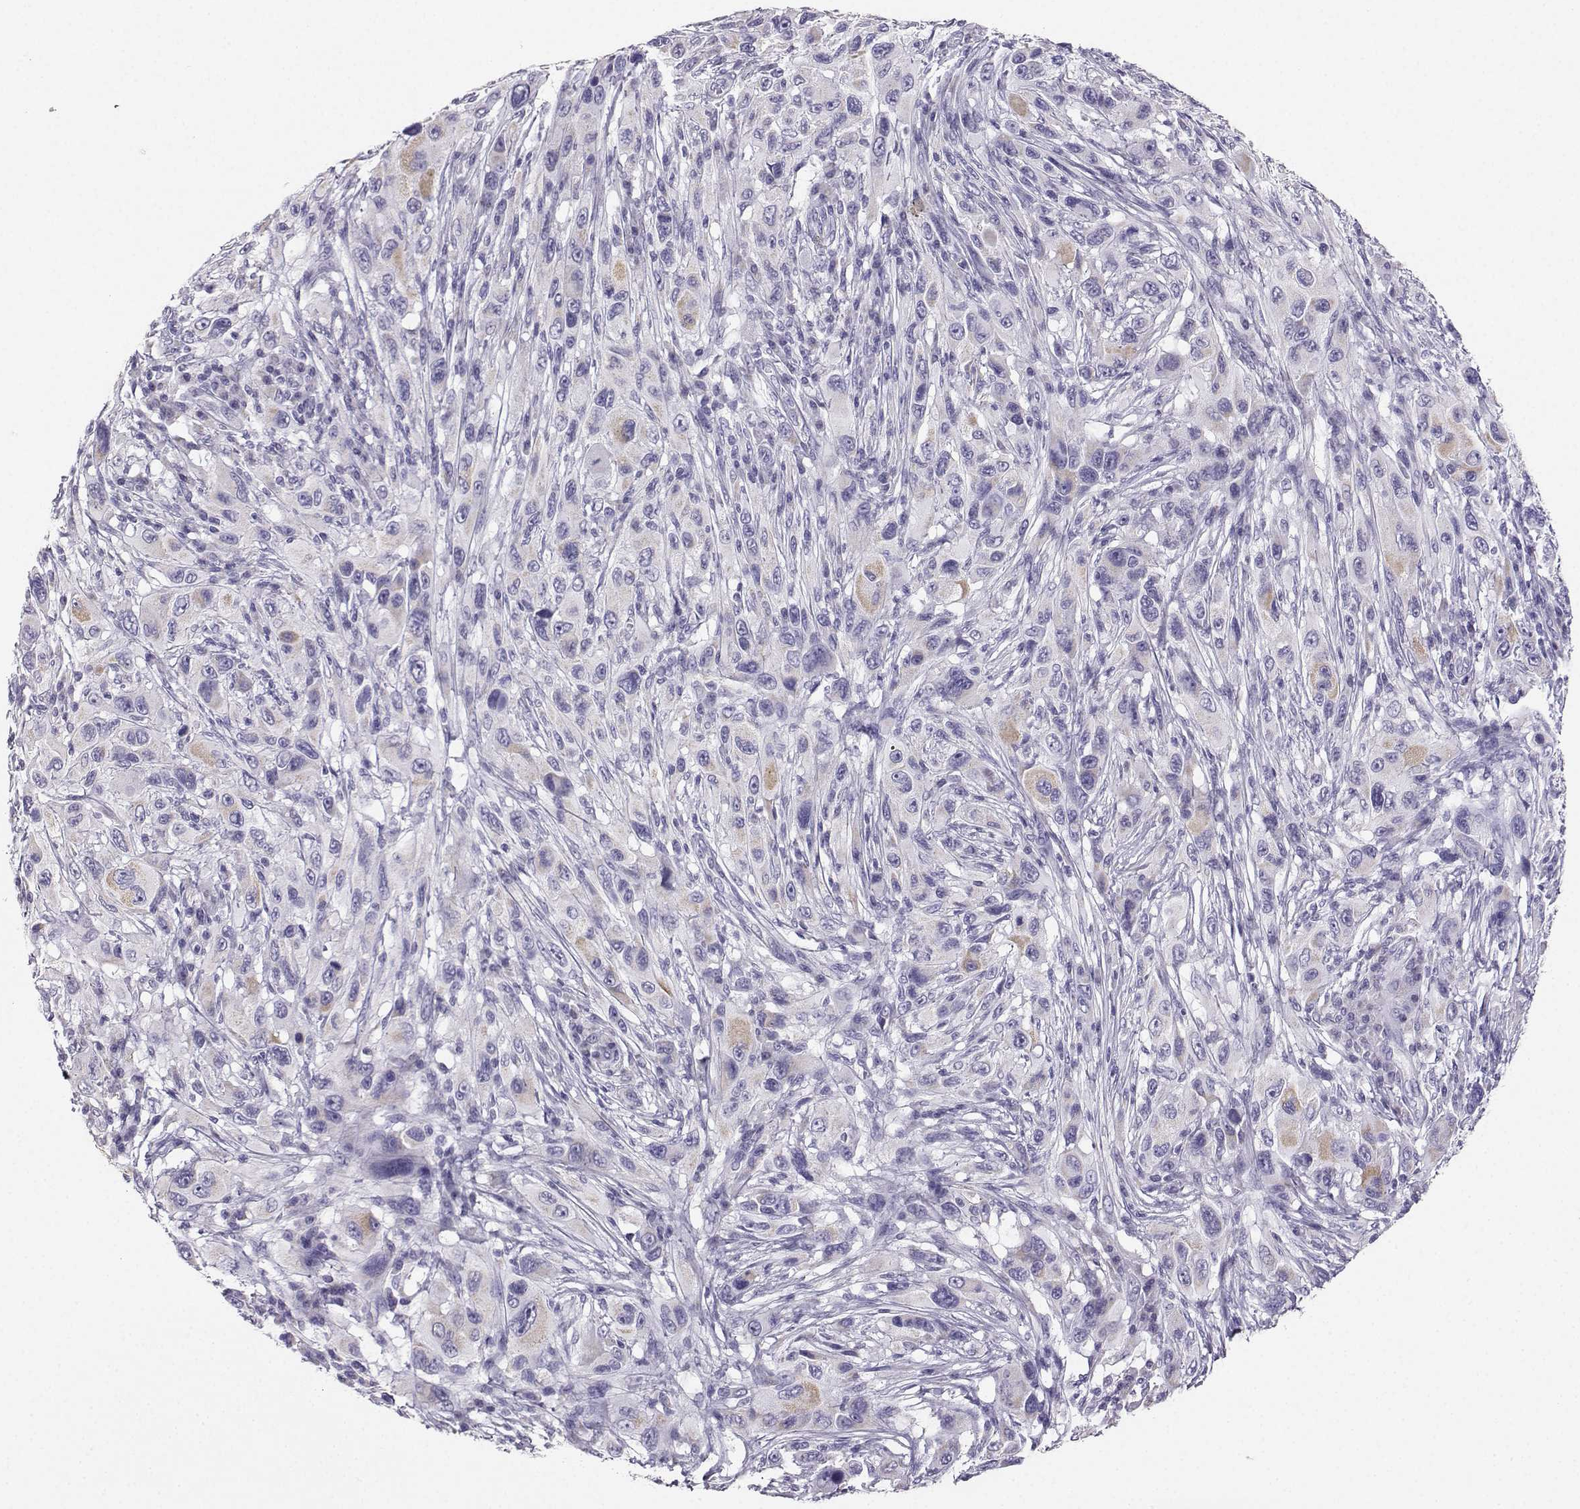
{"staining": {"intensity": "negative", "quantity": "none", "location": "none"}, "tissue": "melanoma", "cell_type": "Tumor cells", "image_type": "cancer", "snomed": [{"axis": "morphology", "description": "Malignant melanoma, NOS"}, {"axis": "topography", "description": "Skin"}], "caption": "Image shows no protein staining in tumor cells of melanoma tissue. (DAB (3,3'-diaminobenzidine) IHC visualized using brightfield microscopy, high magnification).", "gene": "AVP", "patient": {"sex": "male", "age": 53}}